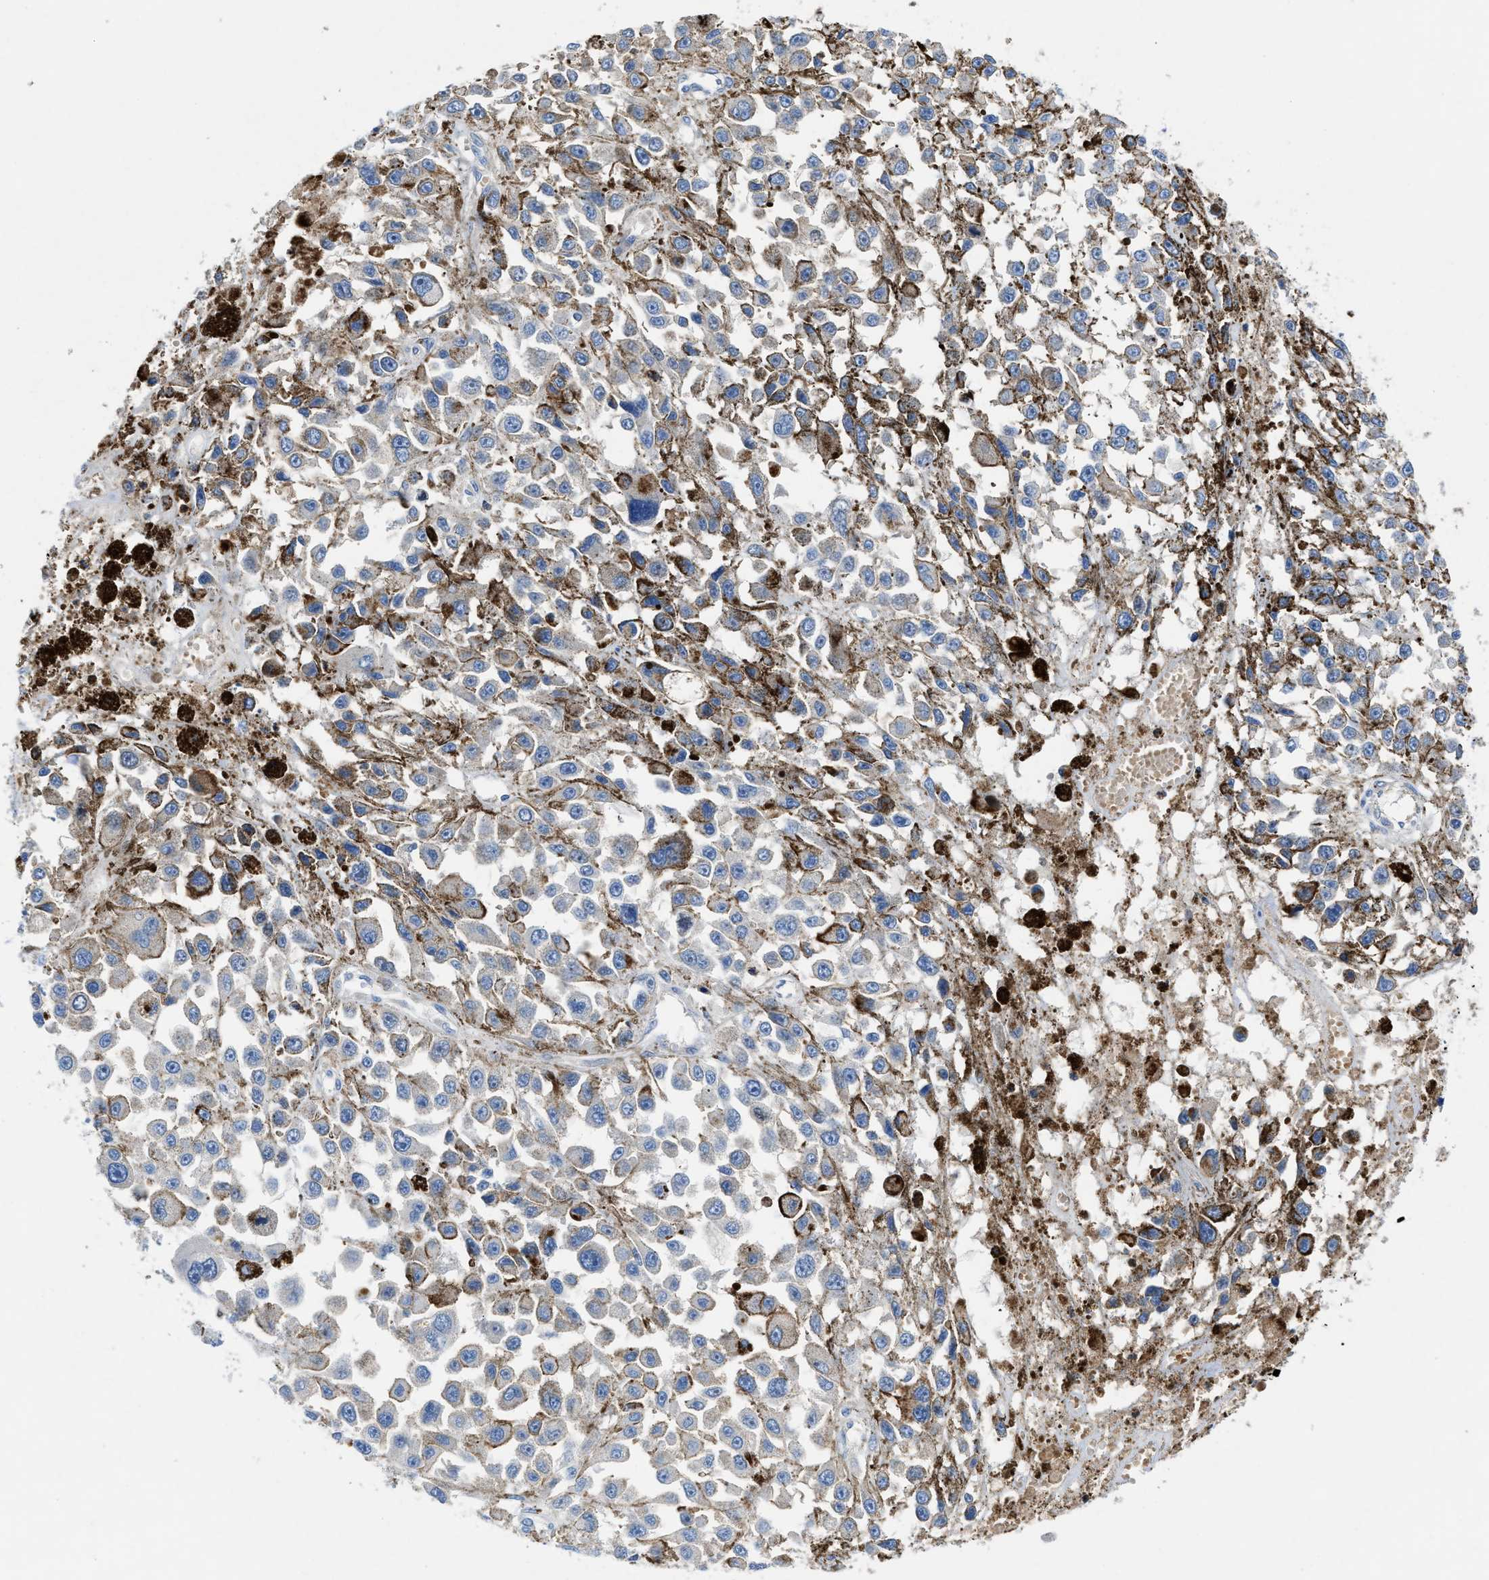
{"staining": {"intensity": "negative", "quantity": "none", "location": "none"}, "tissue": "melanoma", "cell_type": "Tumor cells", "image_type": "cancer", "snomed": [{"axis": "morphology", "description": "Malignant melanoma, Metastatic site"}, {"axis": "topography", "description": "Lymph node"}], "caption": "The histopathology image reveals no significant expression in tumor cells of malignant melanoma (metastatic site). (DAB (3,3'-diaminobenzidine) IHC with hematoxylin counter stain).", "gene": "ATP6V0D1", "patient": {"sex": "male", "age": 59}}